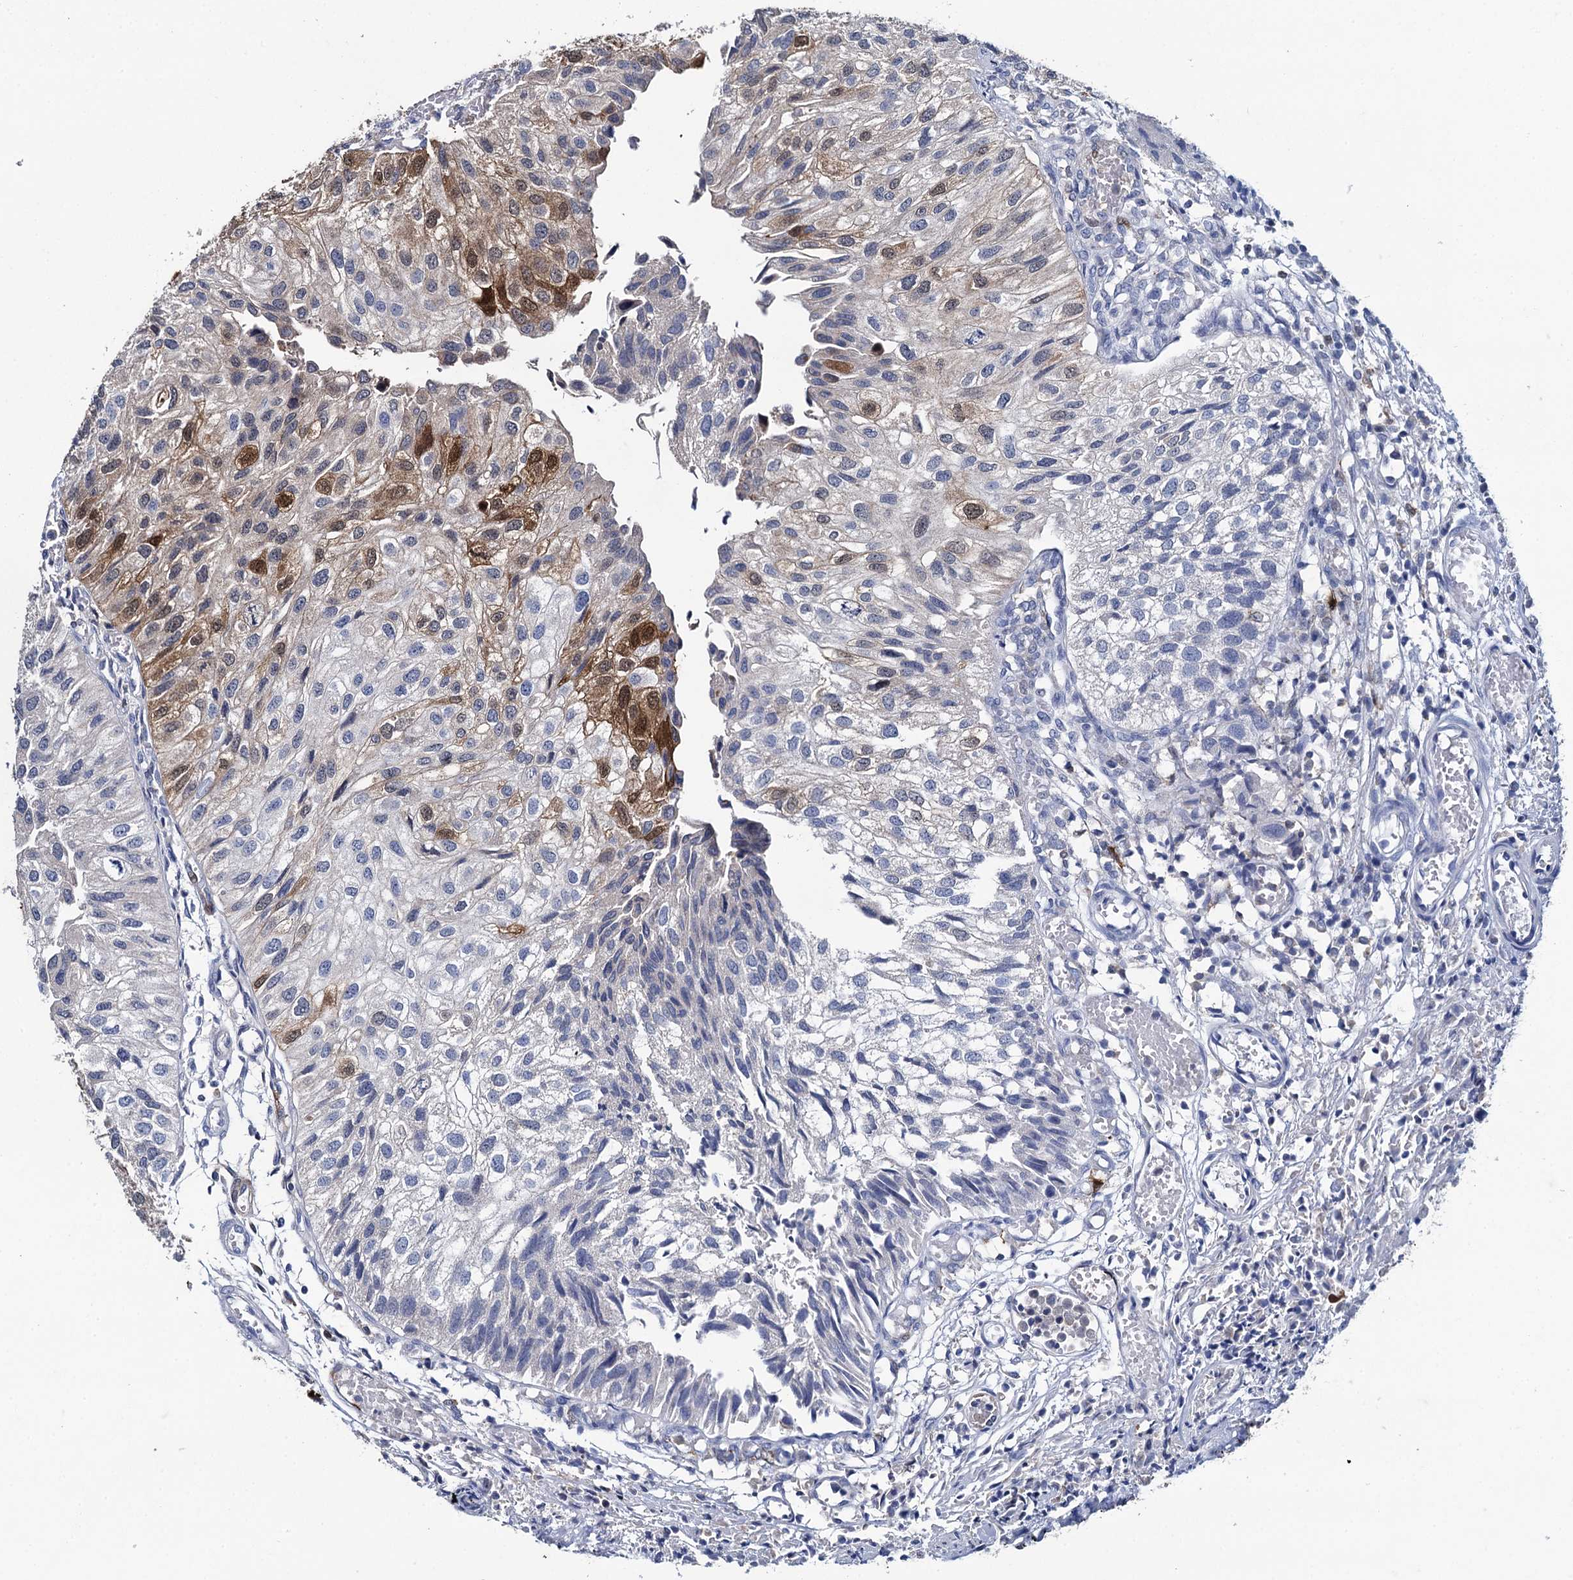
{"staining": {"intensity": "moderate", "quantity": "<25%", "location": "cytoplasmic/membranous,nuclear"}, "tissue": "urothelial cancer", "cell_type": "Tumor cells", "image_type": "cancer", "snomed": [{"axis": "morphology", "description": "Urothelial carcinoma, Low grade"}, {"axis": "topography", "description": "Urinary bladder"}], "caption": "About <25% of tumor cells in human low-grade urothelial carcinoma display moderate cytoplasmic/membranous and nuclear protein positivity as visualized by brown immunohistochemical staining.", "gene": "FABP5", "patient": {"sex": "female", "age": 89}}